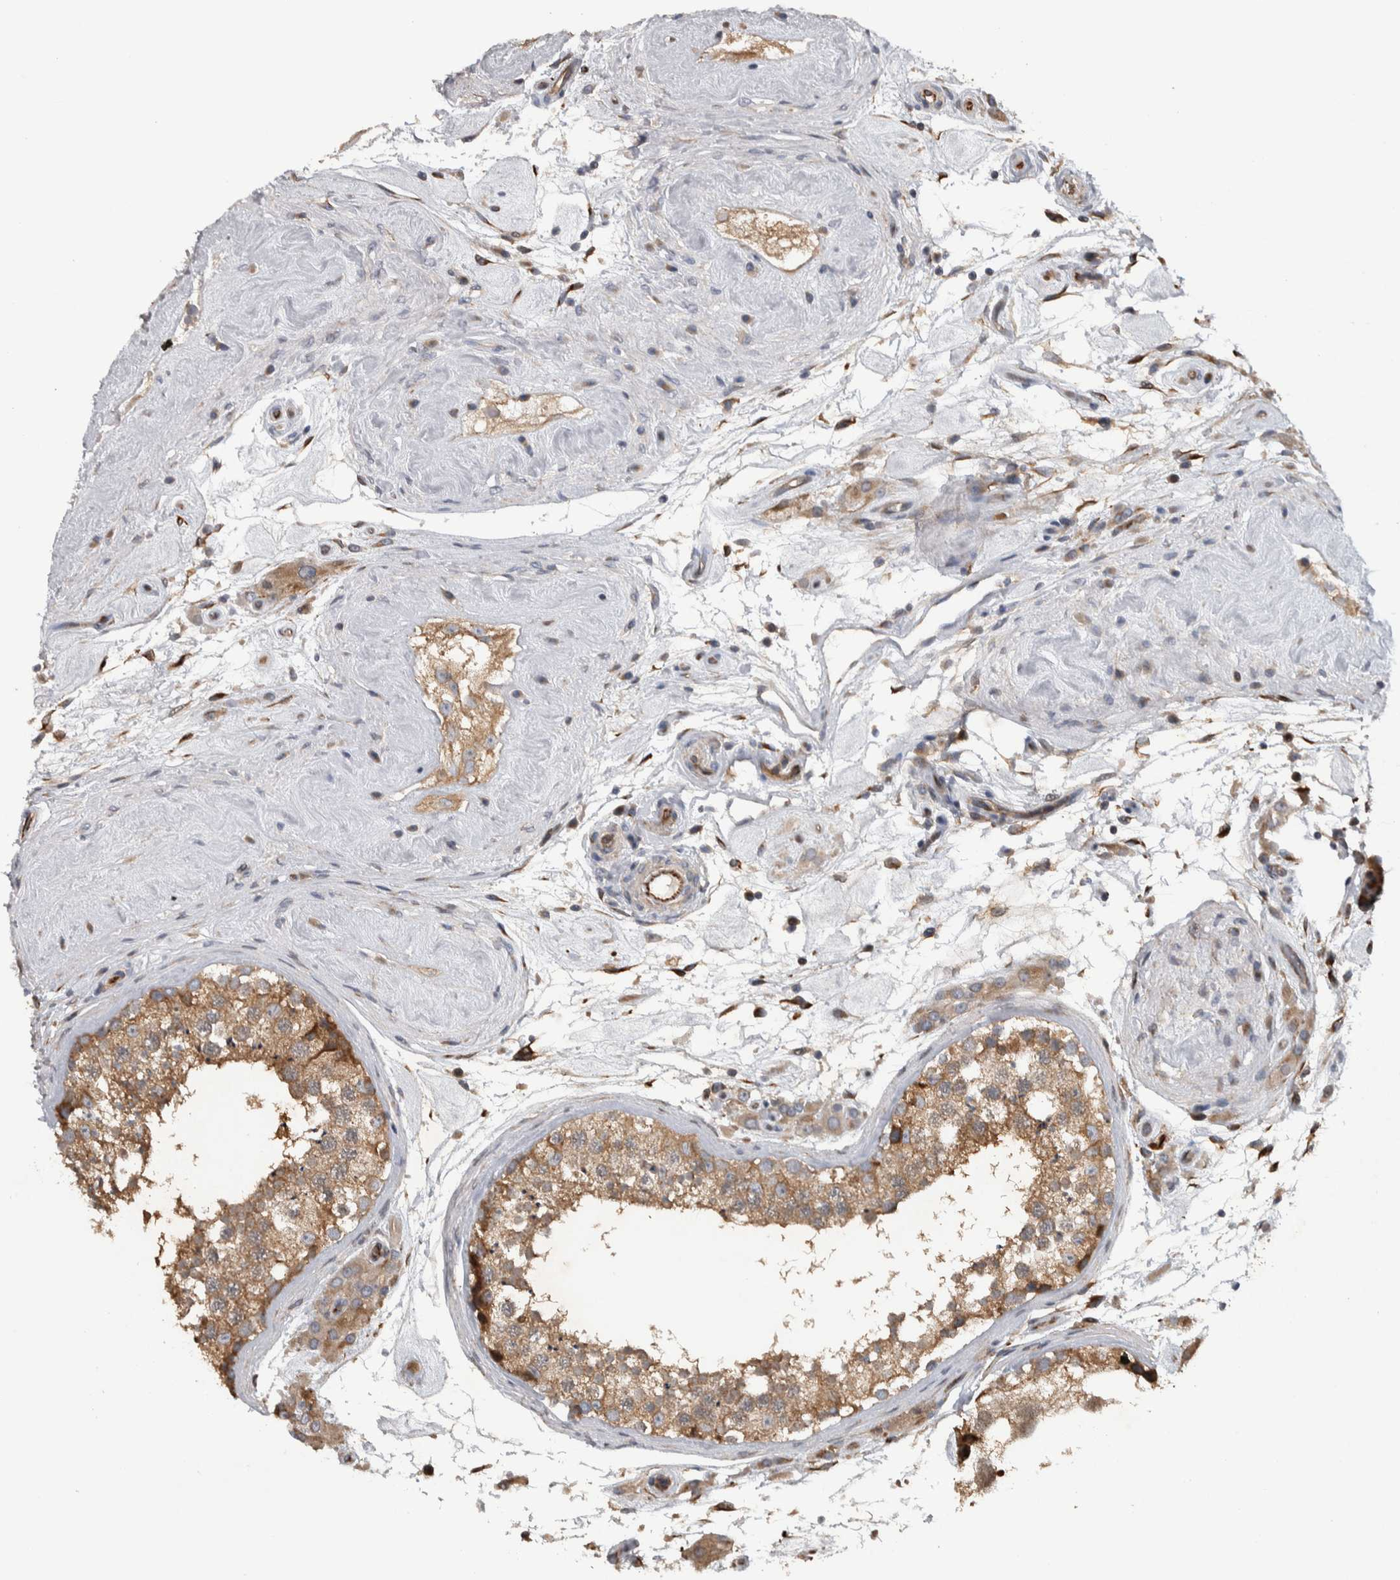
{"staining": {"intensity": "moderate", "quantity": ">75%", "location": "cytoplasmic/membranous"}, "tissue": "testis", "cell_type": "Cells in seminiferous ducts", "image_type": "normal", "snomed": [{"axis": "morphology", "description": "Normal tissue, NOS"}, {"axis": "topography", "description": "Testis"}], "caption": "DAB immunohistochemical staining of unremarkable testis shows moderate cytoplasmic/membranous protein expression in approximately >75% of cells in seminiferous ducts.", "gene": "NT5C2", "patient": {"sex": "male", "age": 46}}